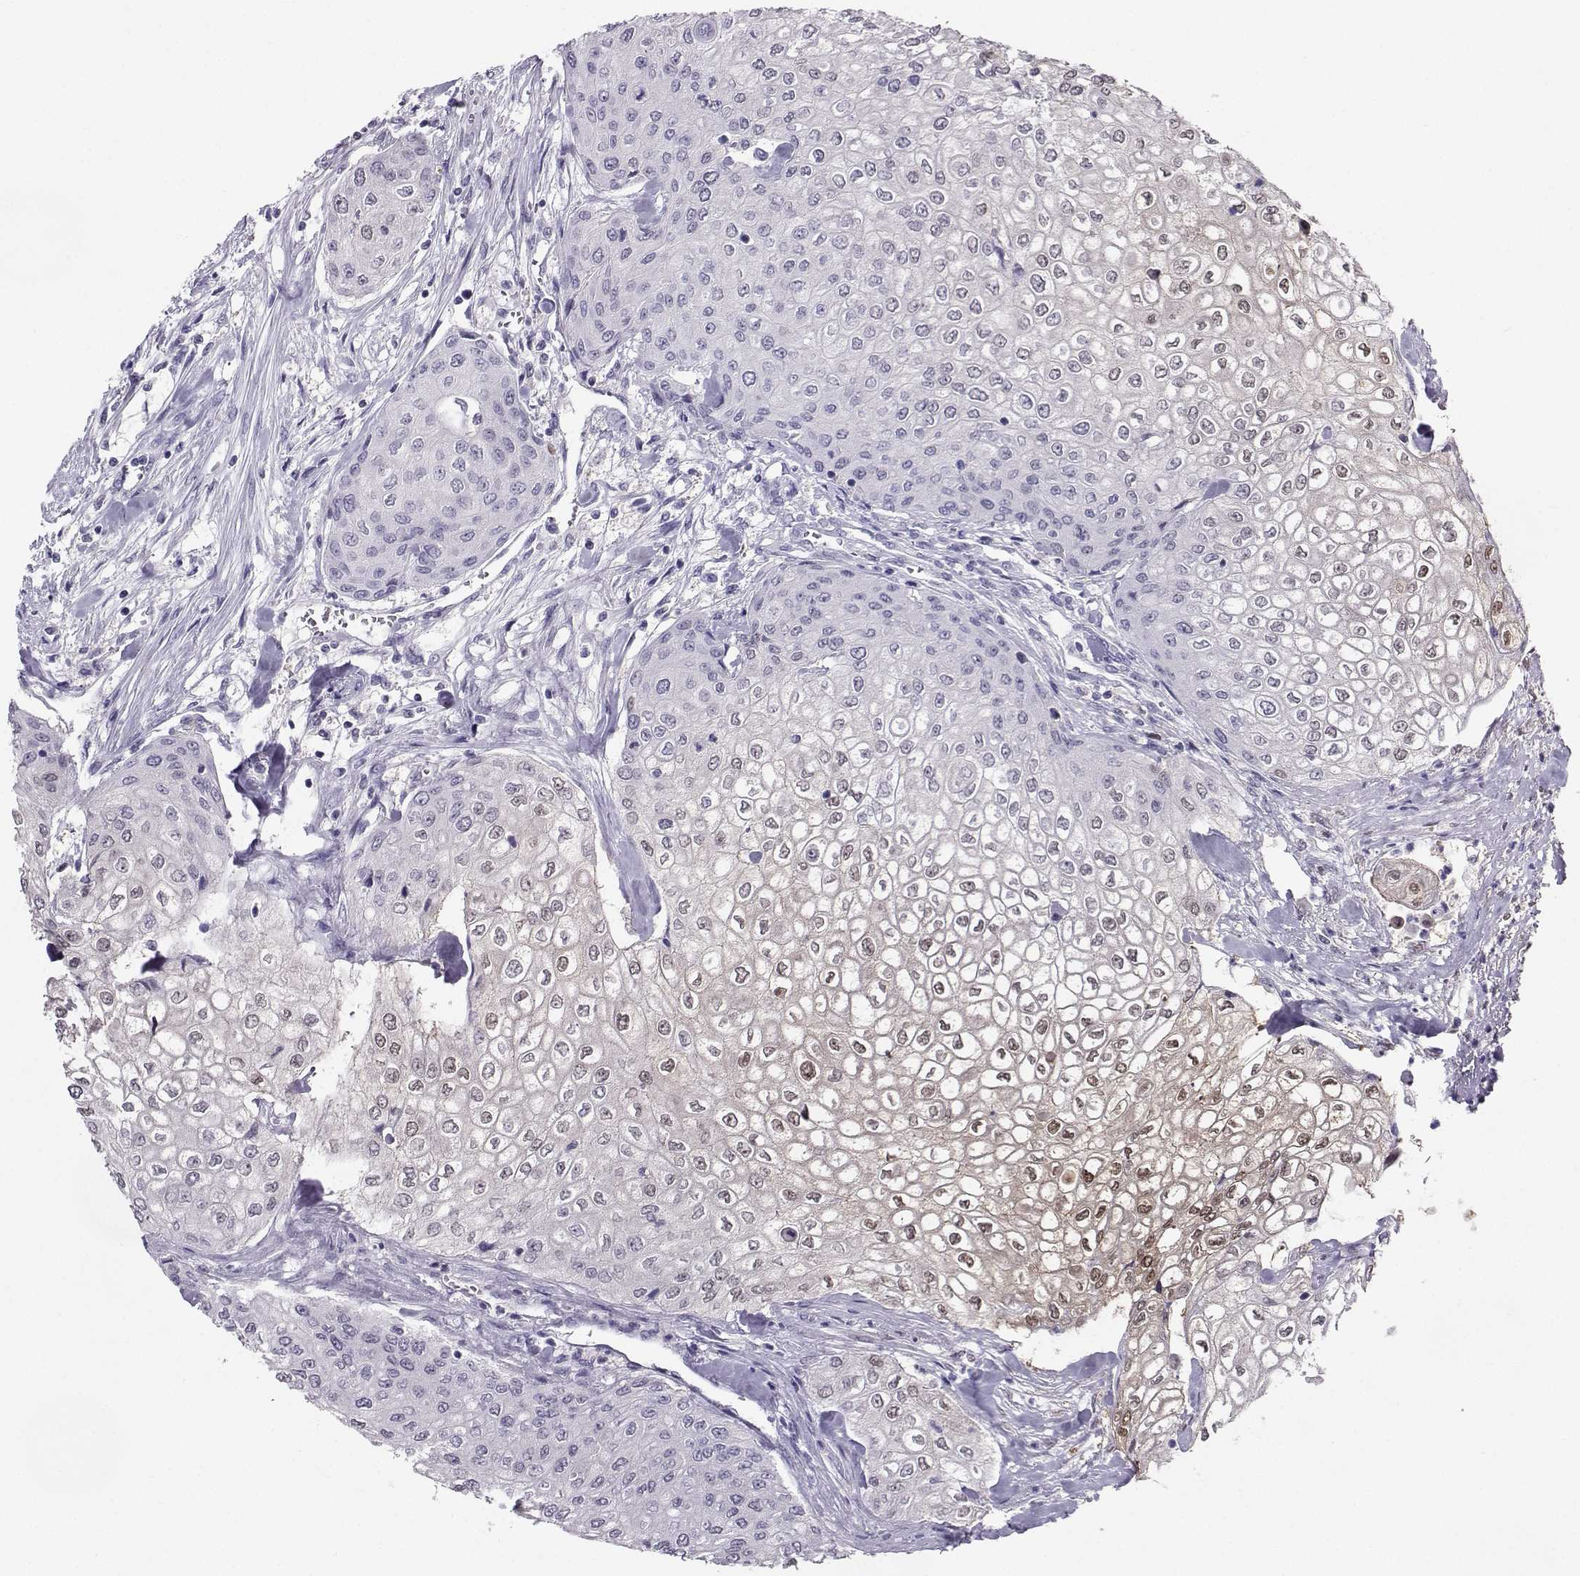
{"staining": {"intensity": "moderate", "quantity": "<25%", "location": "nuclear"}, "tissue": "urothelial cancer", "cell_type": "Tumor cells", "image_type": "cancer", "snomed": [{"axis": "morphology", "description": "Urothelial carcinoma, High grade"}, {"axis": "topography", "description": "Urinary bladder"}], "caption": "Immunohistochemical staining of human urothelial carcinoma (high-grade) displays low levels of moderate nuclear protein positivity in about <25% of tumor cells.", "gene": "PGK1", "patient": {"sex": "male", "age": 62}}